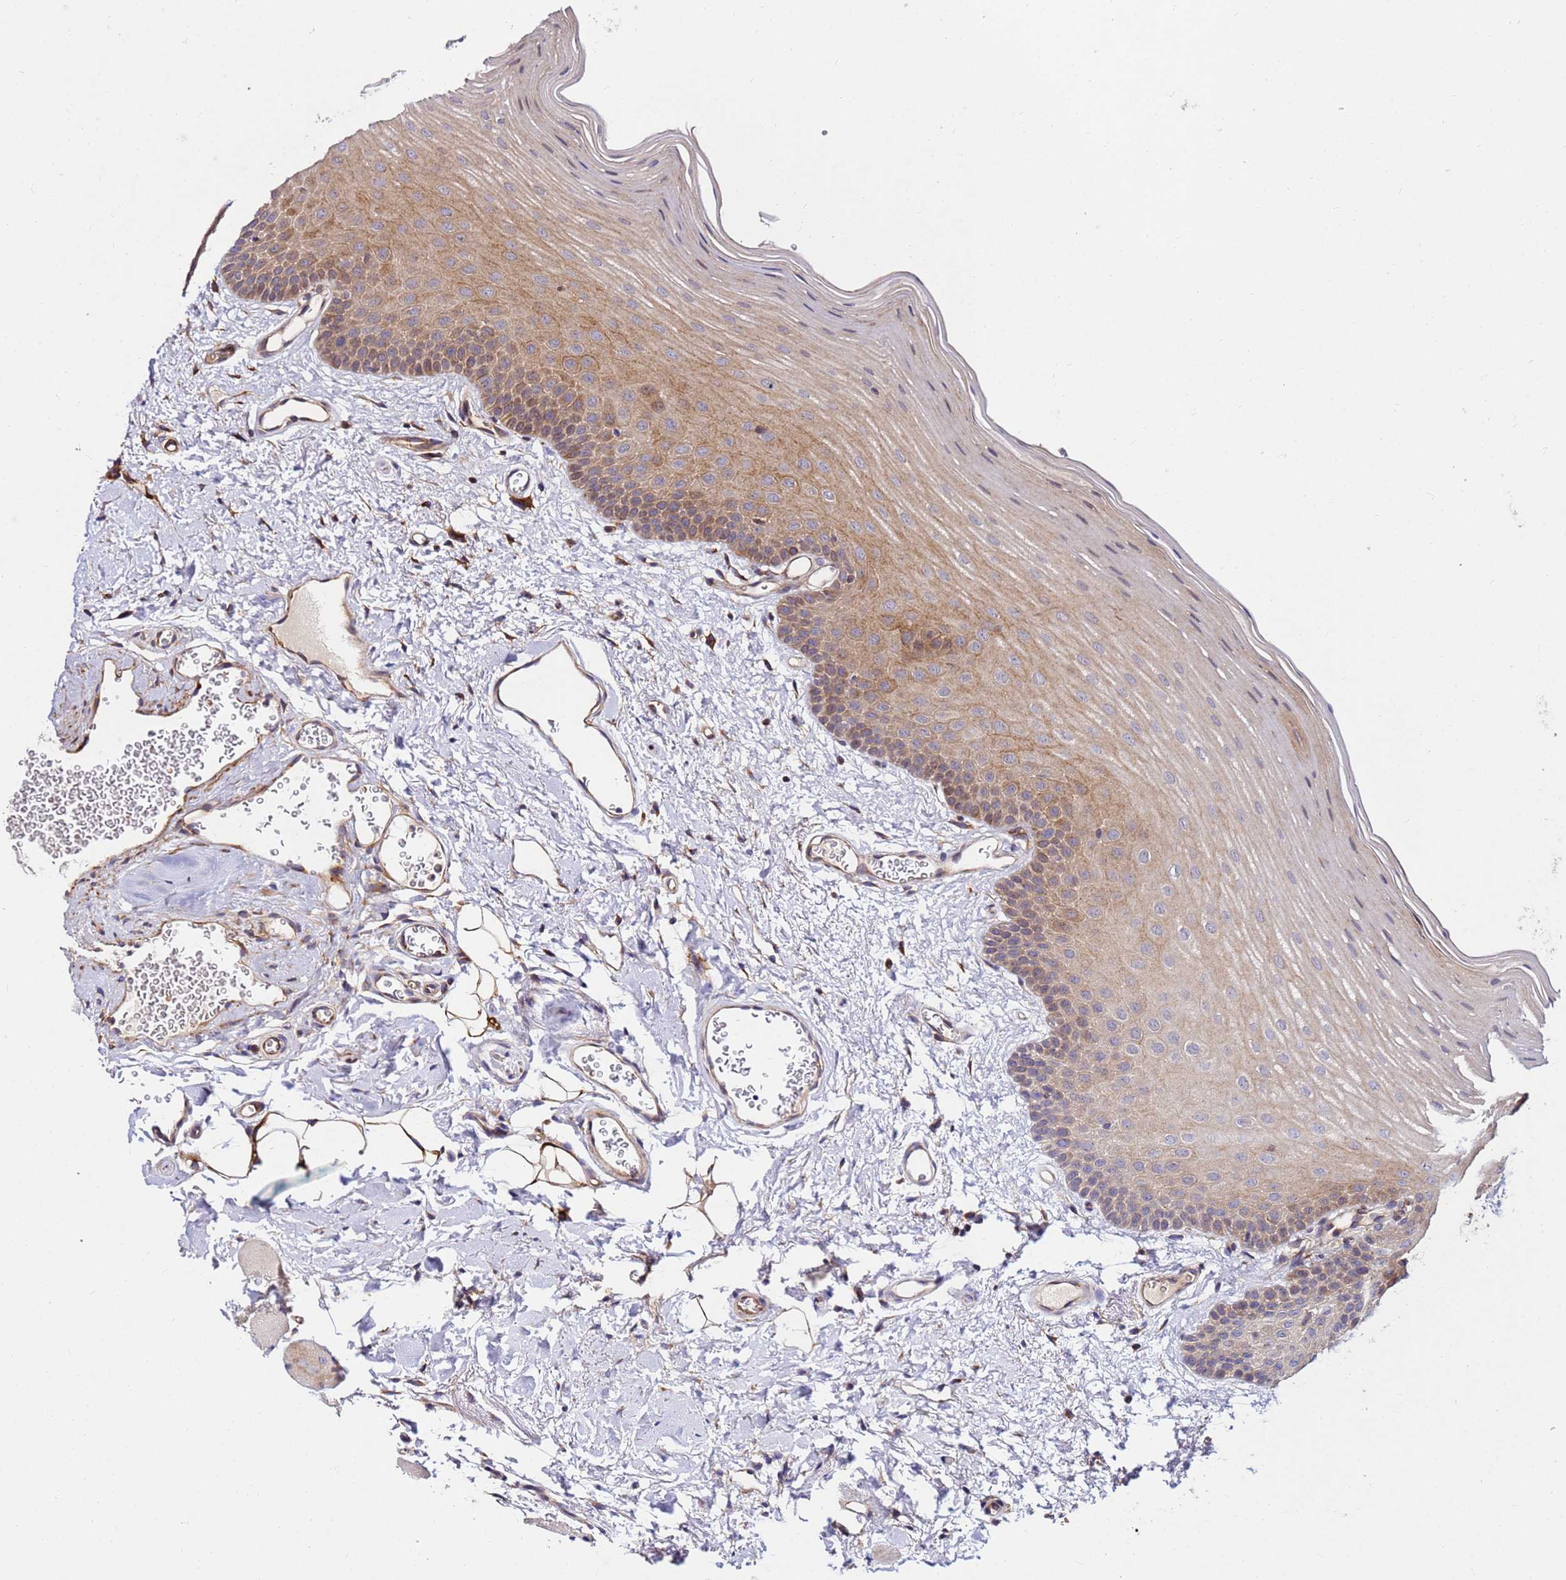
{"staining": {"intensity": "moderate", "quantity": "25%-75%", "location": "cytoplasmic/membranous"}, "tissue": "oral mucosa", "cell_type": "Squamous epithelial cells", "image_type": "normal", "snomed": [{"axis": "morphology", "description": "Normal tissue, NOS"}, {"axis": "topography", "description": "Oral tissue"}], "caption": "A medium amount of moderate cytoplasmic/membranous positivity is identified in approximately 25%-75% of squamous epithelial cells in benign oral mucosa. Immunohistochemistry (ihc) stains the protein of interest in brown and the nuclei are stained blue.", "gene": "WWC2", "patient": {"sex": "male", "age": 68}}